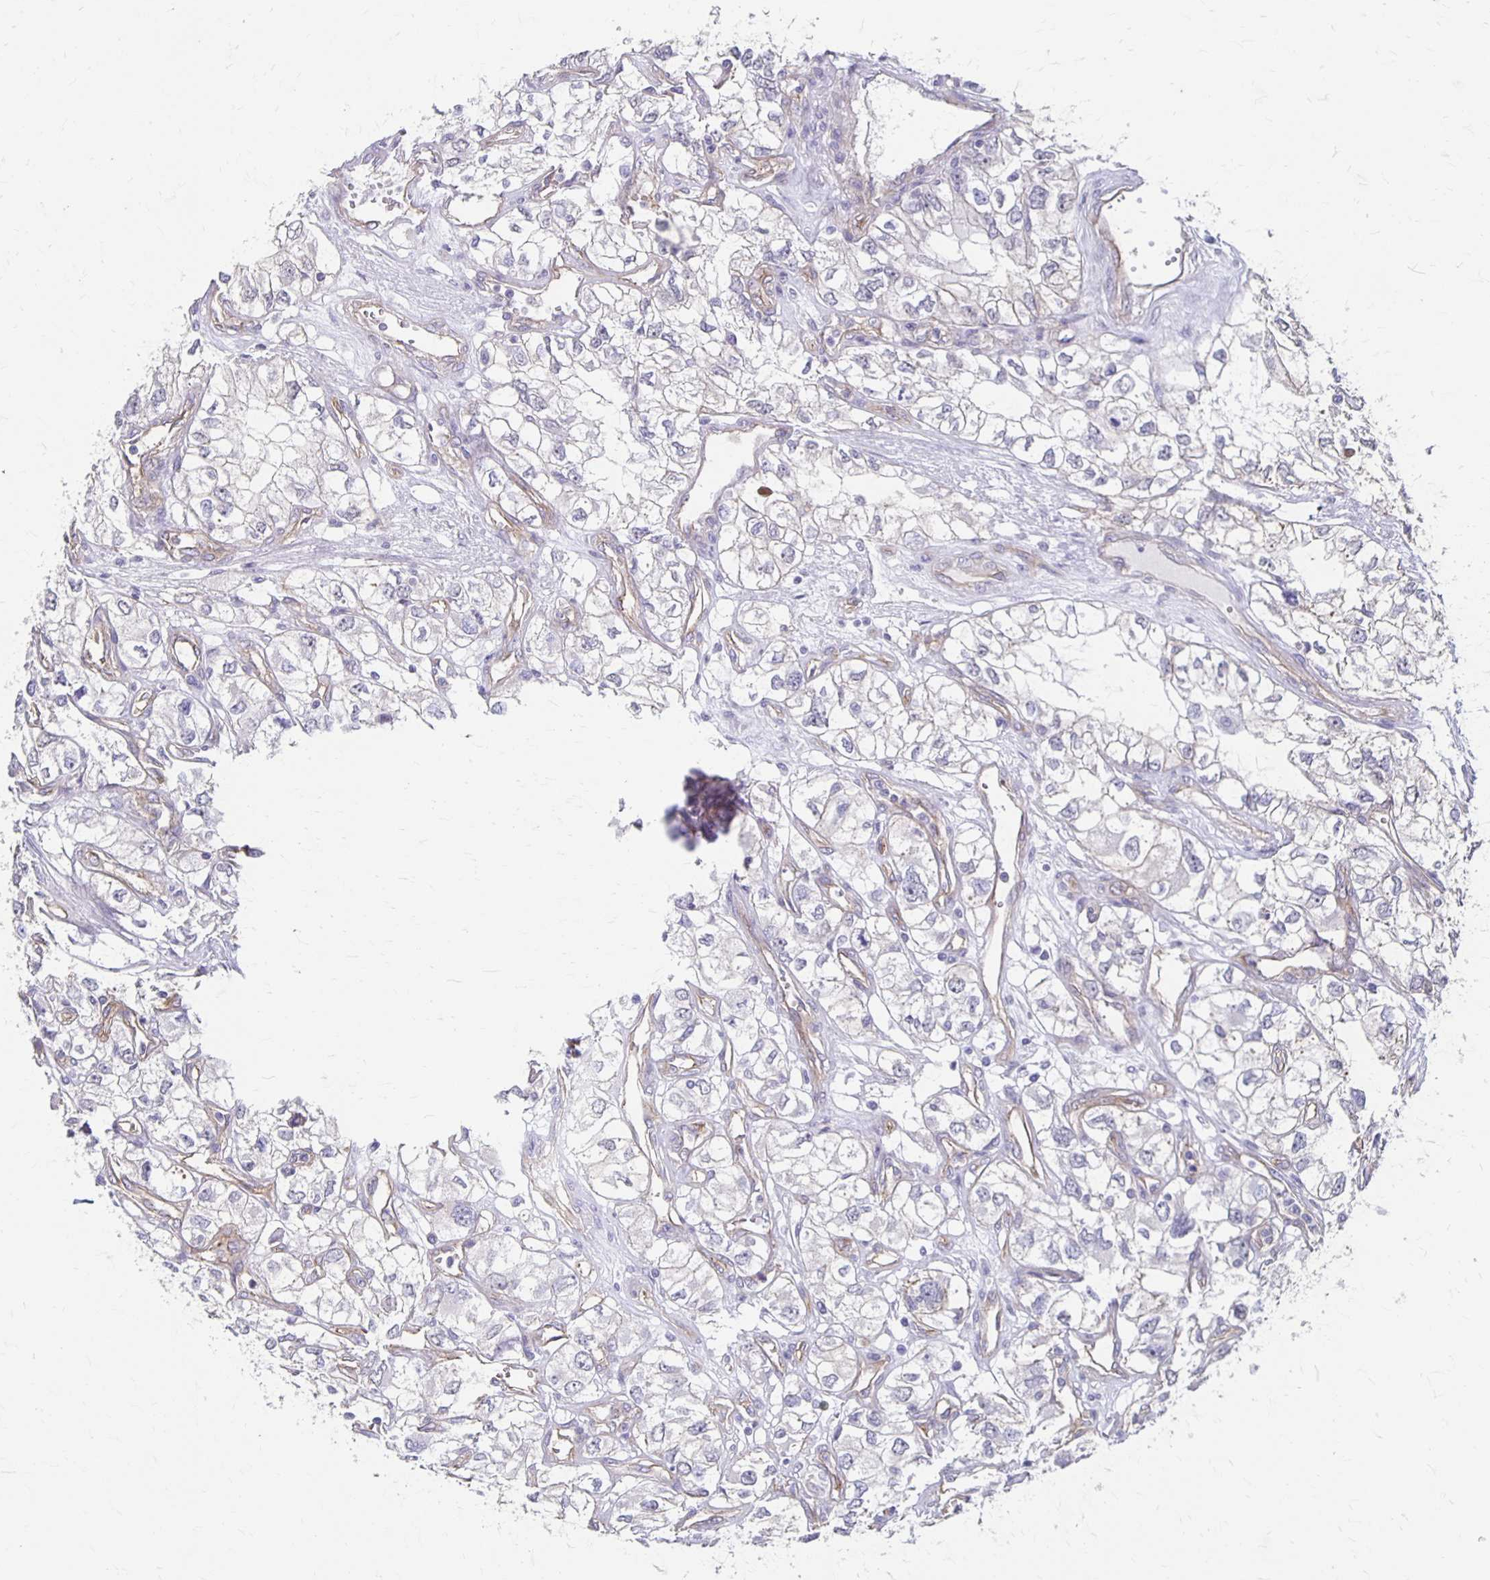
{"staining": {"intensity": "negative", "quantity": "none", "location": "none"}, "tissue": "renal cancer", "cell_type": "Tumor cells", "image_type": "cancer", "snomed": [{"axis": "morphology", "description": "Adenocarcinoma, NOS"}, {"axis": "topography", "description": "Kidney"}], "caption": "Adenocarcinoma (renal) stained for a protein using immunohistochemistry (IHC) shows no positivity tumor cells.", "gene": "PPP1R3E", "patient": {"sex": "female", "age": 59}}